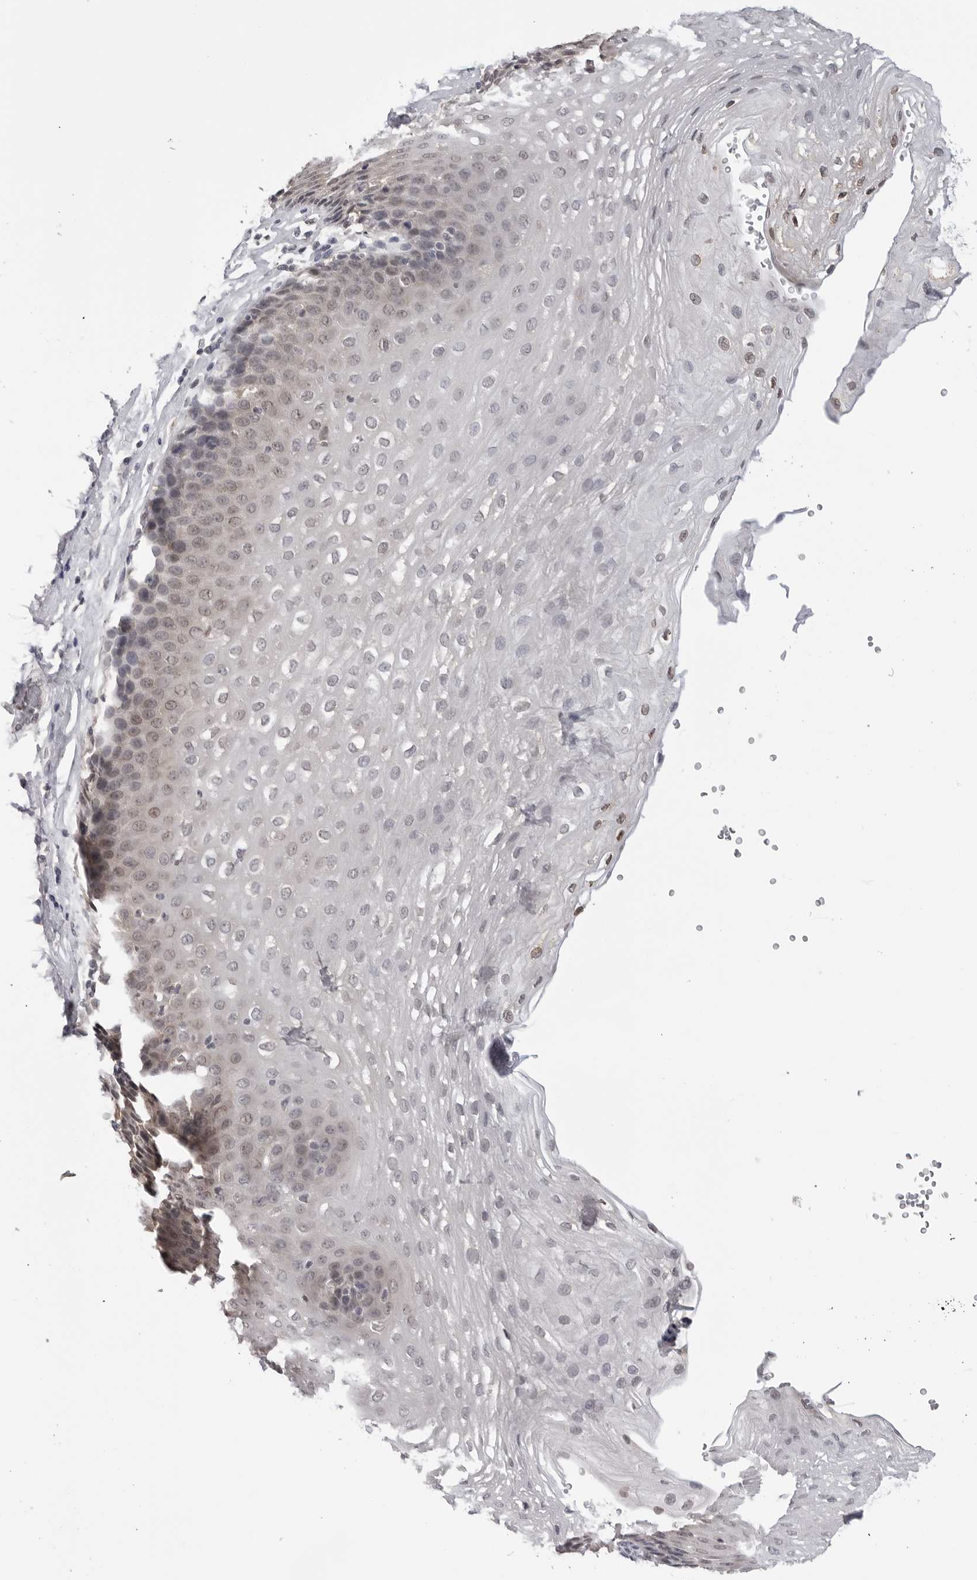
{"staining": {"intensity": "weak", "quantity": "<25%", "location": "cytoplasmic/membranous,nuclear"}, "tissue": "esophagus", "cell_type": "Squamous epithelial cells", "image_type": "normal", "snomed": [{"axis": "morphology", "description": "Normal tissue, NOS"}, {"axis": "topography", "description": "Esophagus"}], "caption": "The image shows no staining of squamous epithelial cells in normal esophagus.", "gene": "CDK20", "patient": {"sex": "female", "age": 66}}